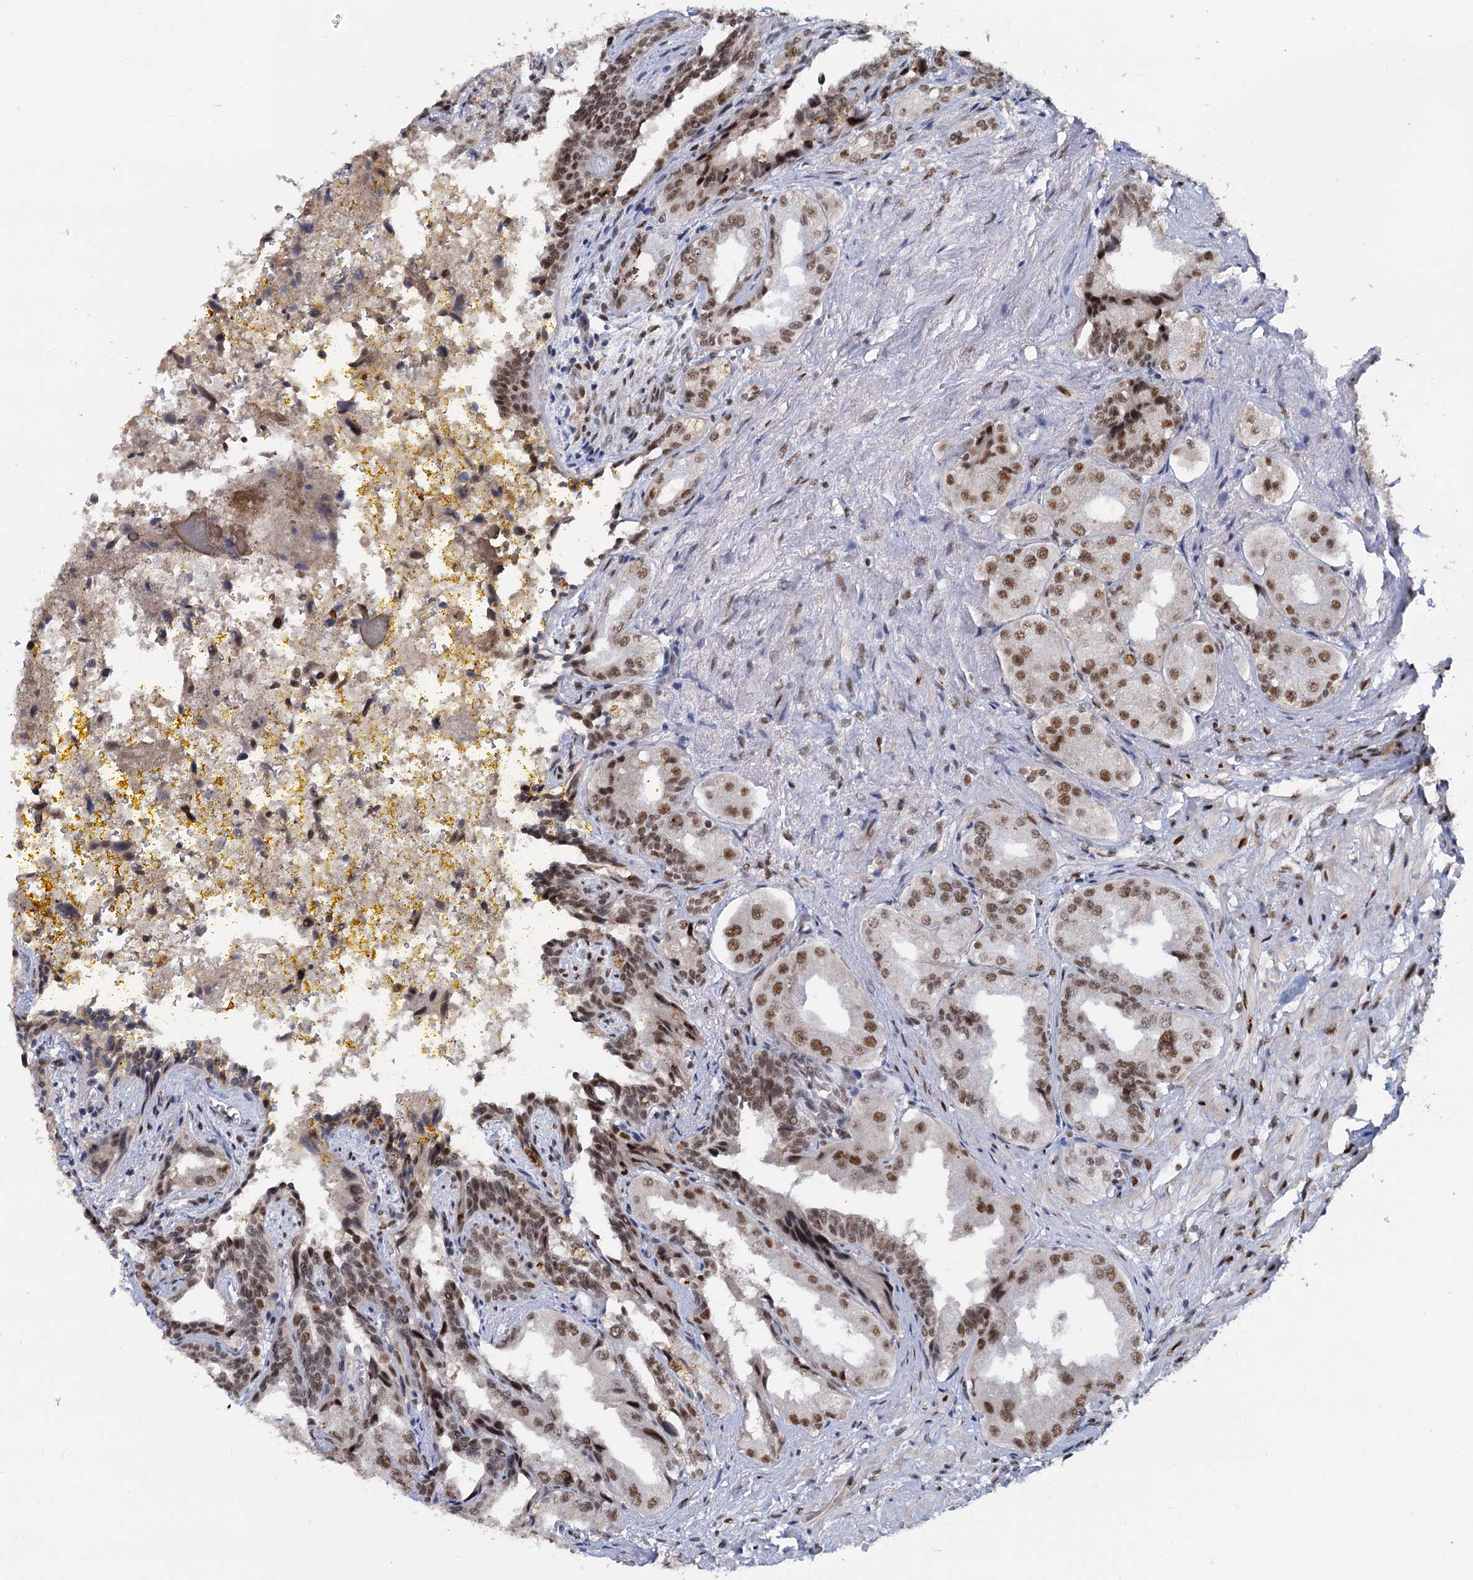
{"staining": {"intensity": "moderate", "quantity": ">75%", "location": "nuclear"}, "tissue": "seminal vesicle", "cell_type": "Glandular cells", "image_type": "normal", "snomed": [{"axis": "morphology", "description": "Normal tissue, NOS"}, {"axis": "topography", "description": "Seminal veicle"}], "caption": "Immunohistochemical staining of benign seminal vesicle exhibits medium levels of moderate nuclear staining in about >75% of glandular cells. The protein of interest is shown in brown color, while the nuclei are stained blue.", "gene": "WBP4", "patient": {"sex": "male", "age": 63}}